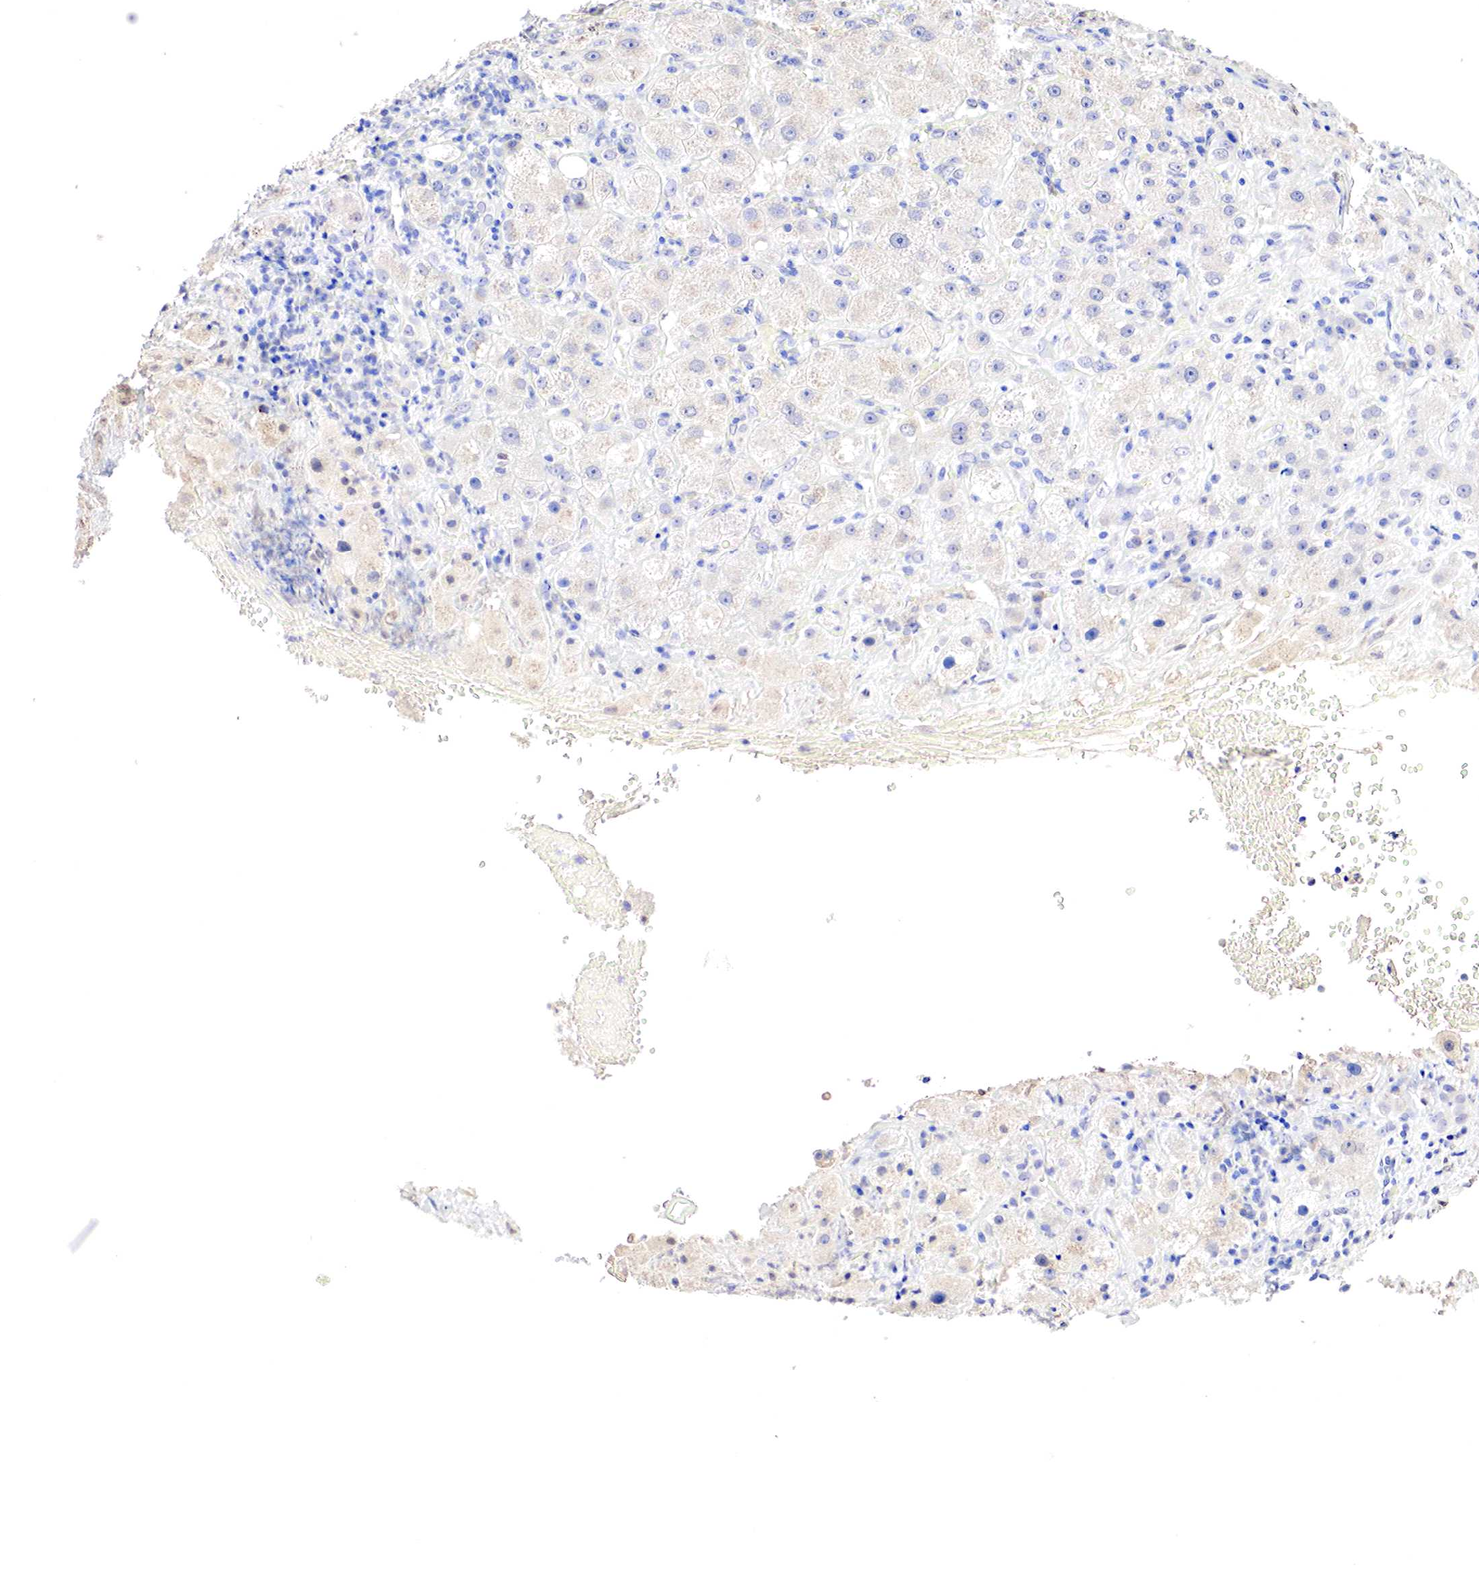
{"staining": {"intensity": "negative", "quantity": "none", "location": "none"}, "tissue": "liver cancer", "cell_type": "Tumor cells", "image_type": "cancer", "snomed": [{"axis": "morphology", "description": "Cholangiocarcinoma"}, {"axis": "topography", "description": "Liver"}], "caption": "Cholangiocarcinoma (liver) was stained to show a protein in brown. There is no significant positivity in tumor cells.", "gene": "GATA1", "patient": {"sex": "female", "age": 79}}